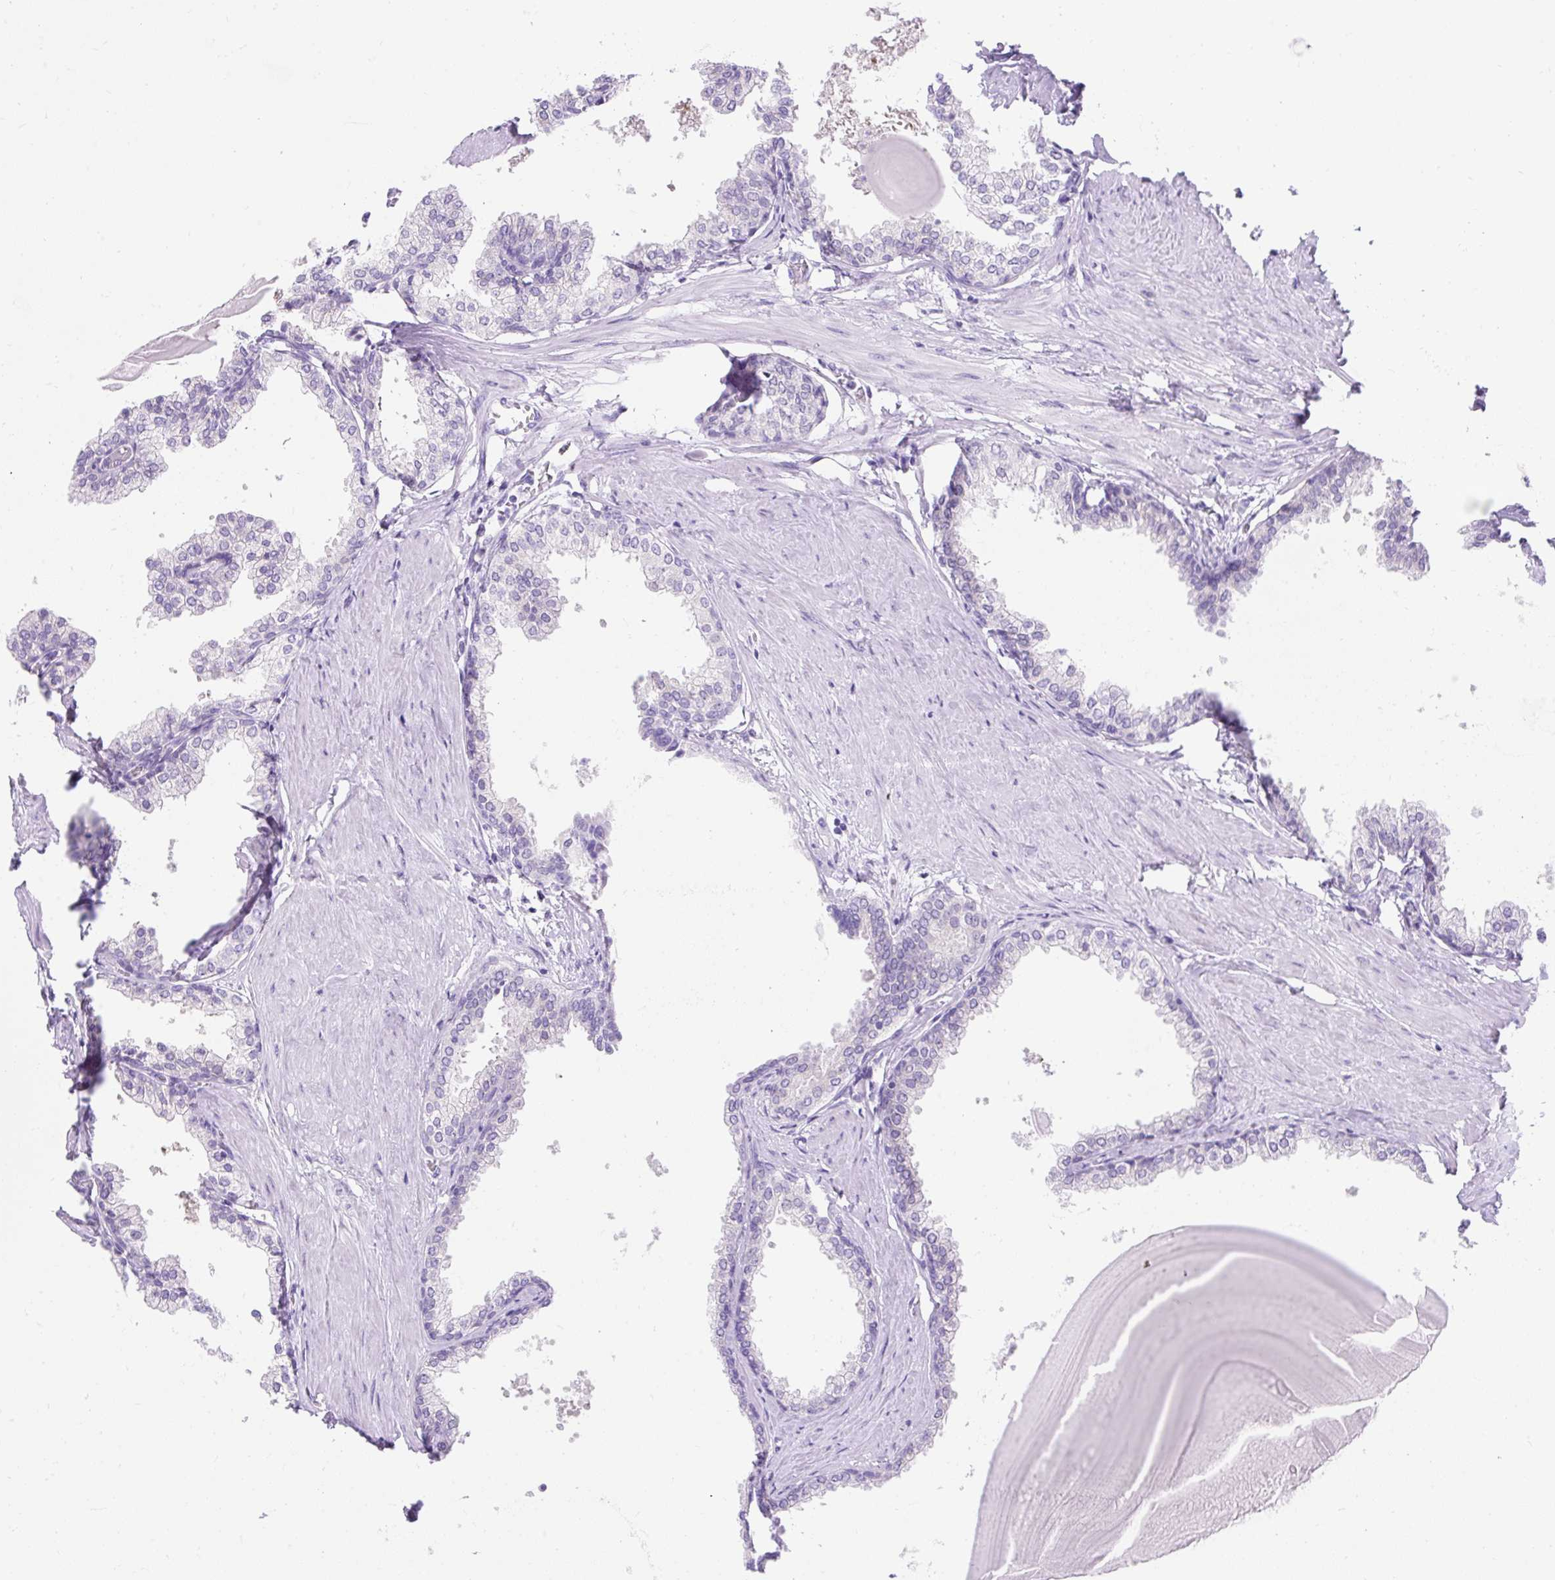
{"staining": {"intensity": "negative", "quantity": "none", "location": "none"}, "tissue": "prostate", "cell_type": "Glandular cells", "image_type": "normal", "snomed": [{"axis": "morphology", "description": "Normal tissue, NOS"}, {"axis": "topography", "description": "Prostate"}], "caption": "High power microscopy image of an IHC micrograph of unremarkable prostate, revealing no significant staining in glandular cells. Brightfield microscopy of immunohistochemistry (IHC) stained with DAB (3,3'-diaminobenzidine) (brown) and hematoxylin (blue), captured at high magnification.", "gene": "GOLGA8A", "patient": {"sex": "male", "age": 48}}